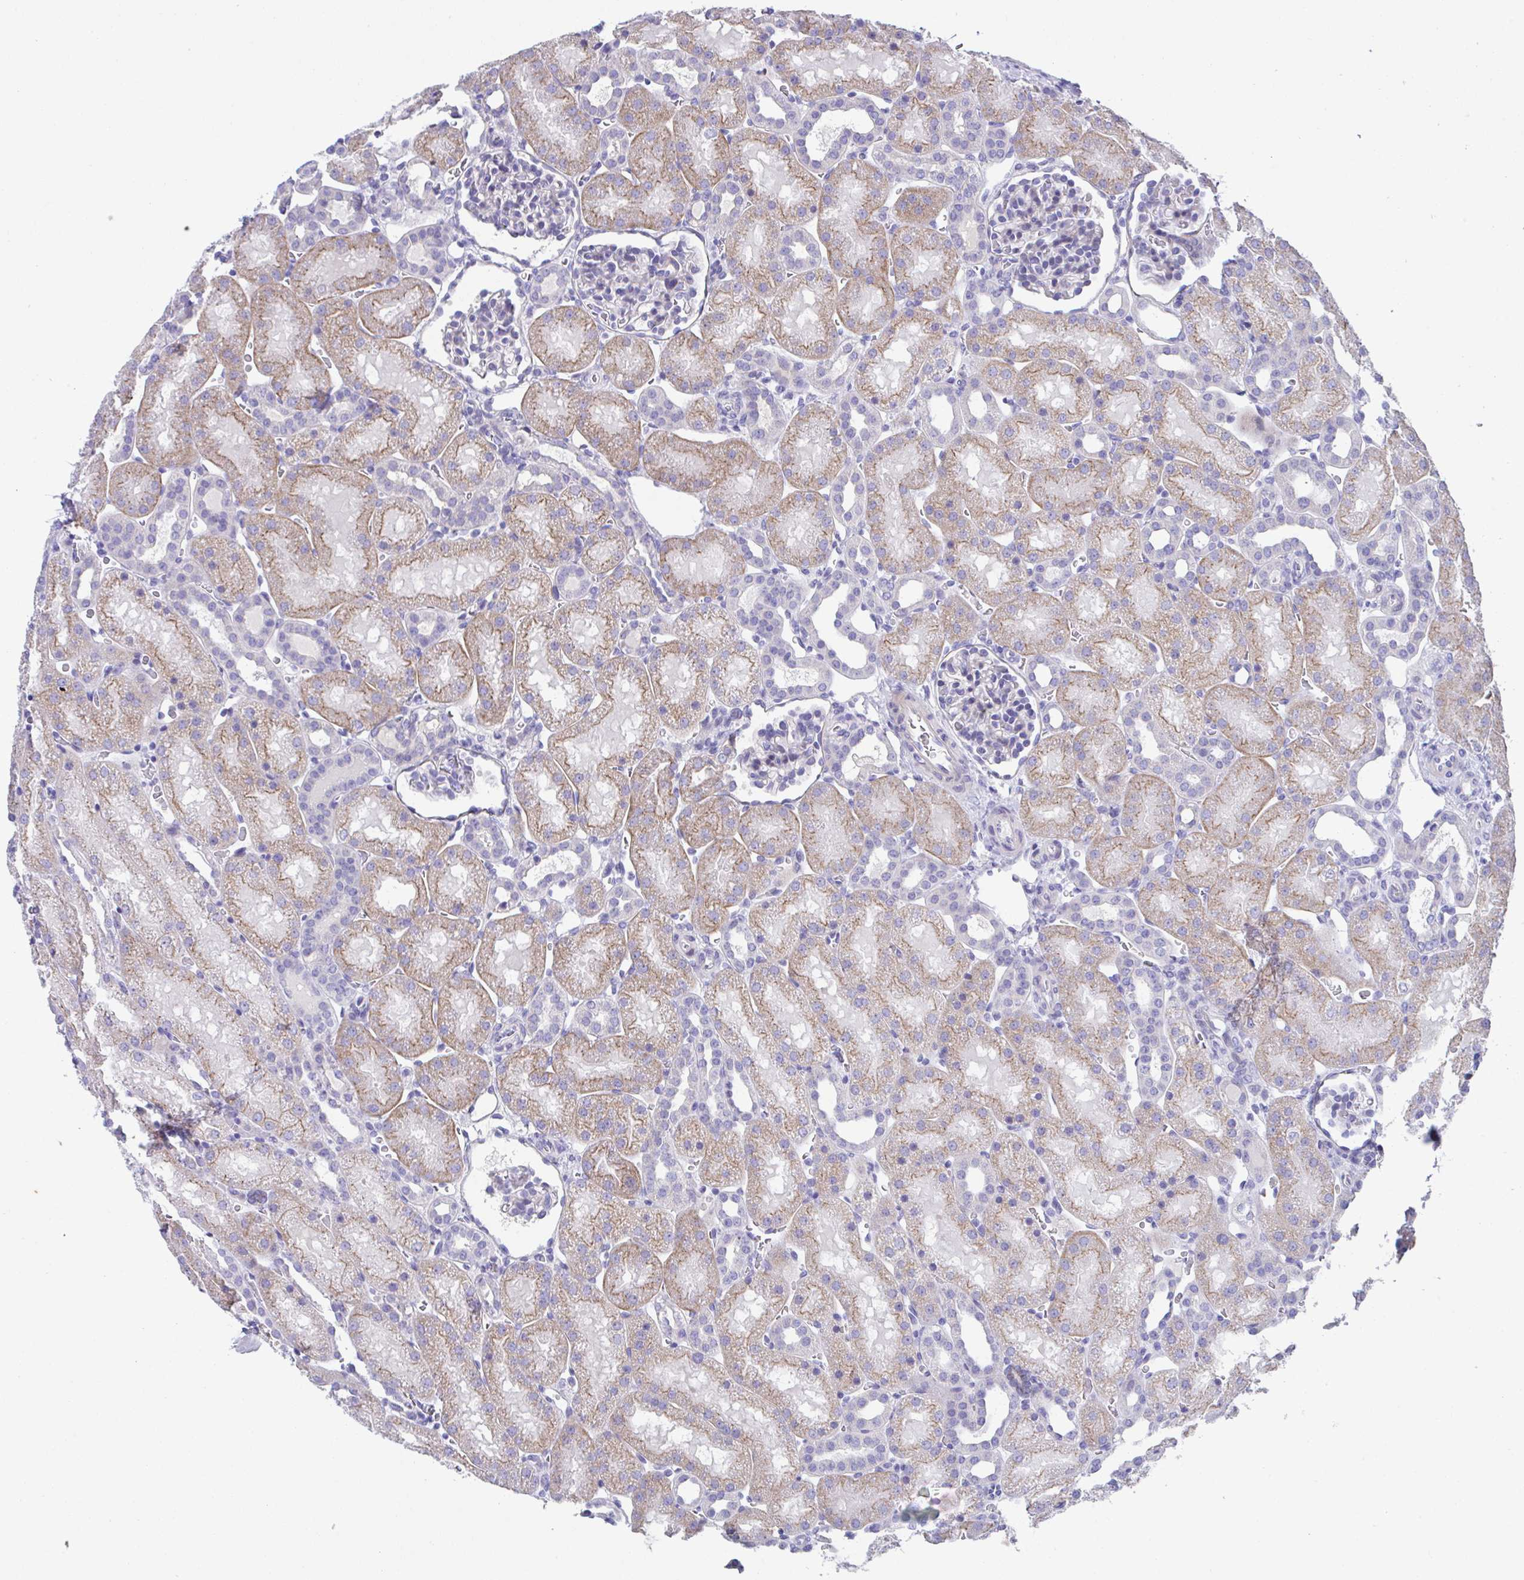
{"staining": {"intensity": "negative", "quantity": "none", "location": "none"}, "tissue": "kidney", "cell_type": "Cells in glomeruli", "image_type": "normal", "snomed": [{"axis": "morphology", "description": "Normal tissue, NOS"}, {"axis": "topography", "description": "Kidney"}], "caption": "An IHC image of benign kidney is shown. There is no staining in cells in glomeruli of kidney. Nuclei are stained in blue.", "gene": "SLC16A6", "patient": {"sex": "male", "age": 2}}